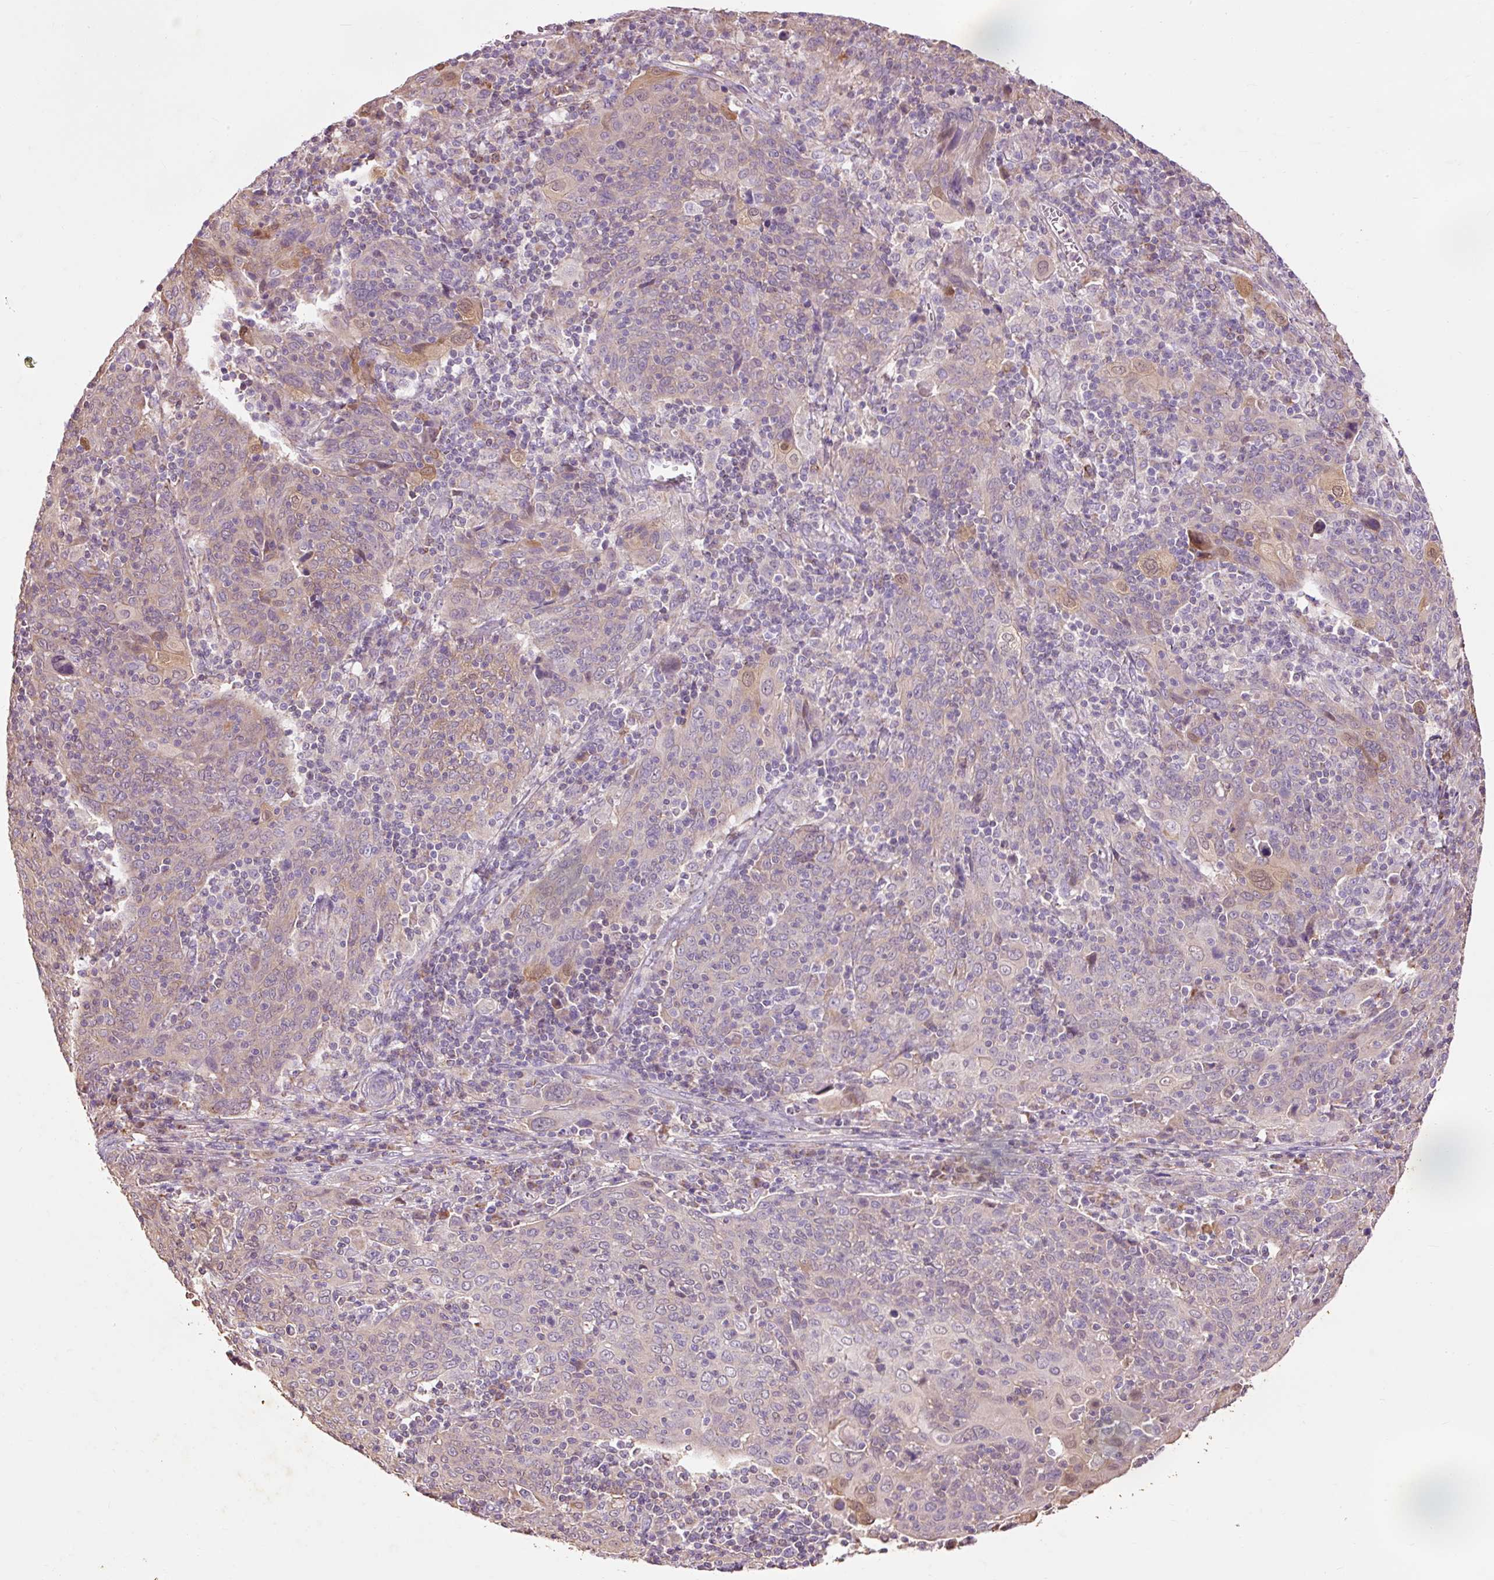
{"staining": {"intensity": "weak", "quantity": "<25%", "location": "cytoplasmic/membranous"}, "tissue": "cervical cancer", "cell_type": "Tumor cells", "image_type": "cancer", "snomed": [{"axis": "morphology", "description": "Squamous cell carcinoma, NOS"}, {"axis": "topography", "description": "Cervix"}], "caption": "Image shows no significant protein expression in tumor cells of cervical squamous cell carcinoma.", "gene": "PRDX5", "patient": {"sex": "female", "age": 67}}